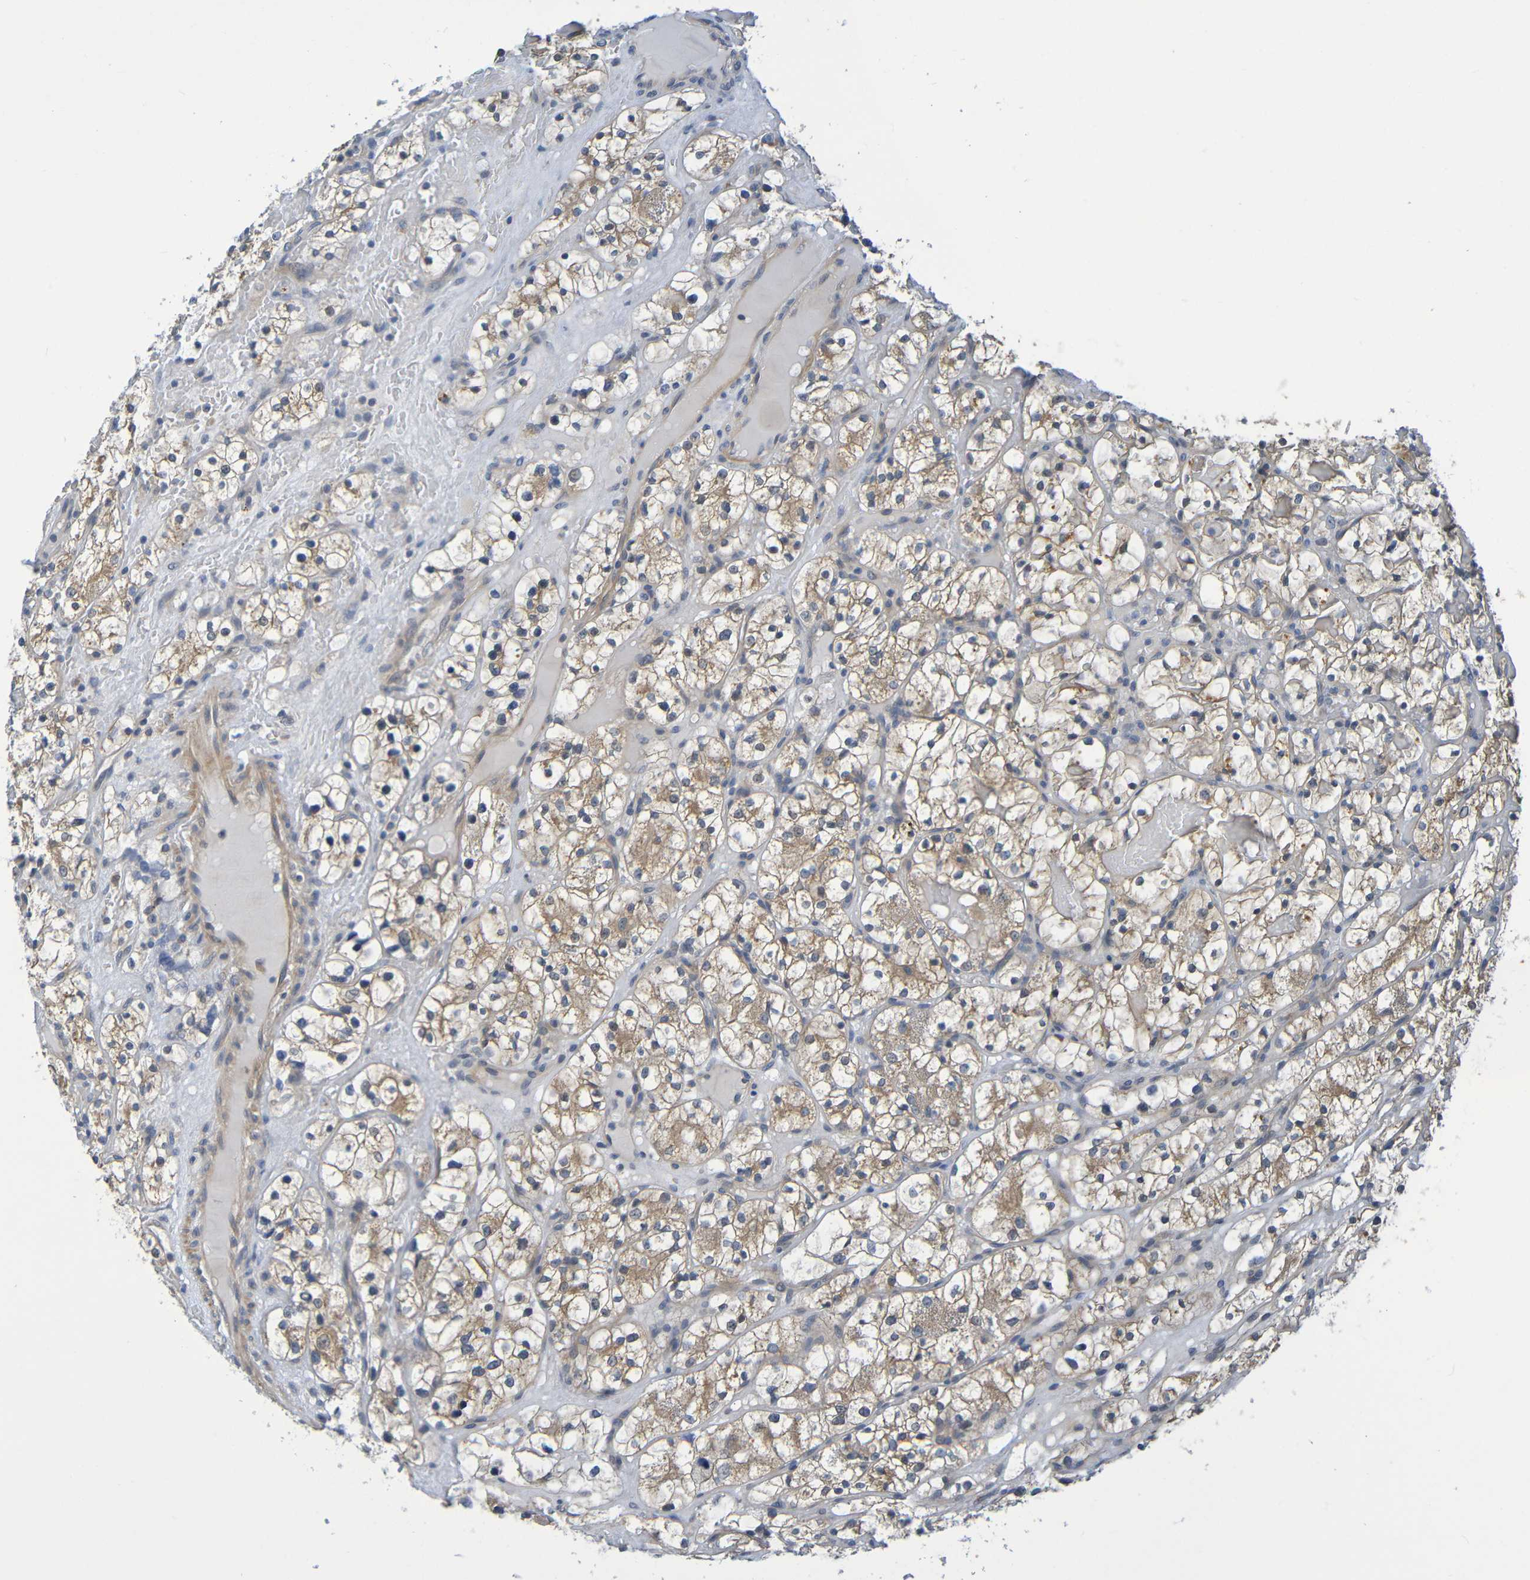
{"staining": {"intensity": "moderate", "quantity": ">75%", "location": "cytoplasmic/membranous"}, "tissue": "renal cancer", "cell_type": "Tumor cells", "image_type": "cancer", "snomed": [{"axis": "morphology", "description": "Adenocarcinoma, NOS"}, {"axis": "topography", "description": "Kidney"}], "caption": "This image displays immunohistochemistry (IHC) staining of renal cancer (adenocarcinoma), with medium moderate cytoplasmic/membranous expression in about >75% of tumor cells.", "gene": "CYP4F2", "patient": {"sex": "female", "age": 60}}